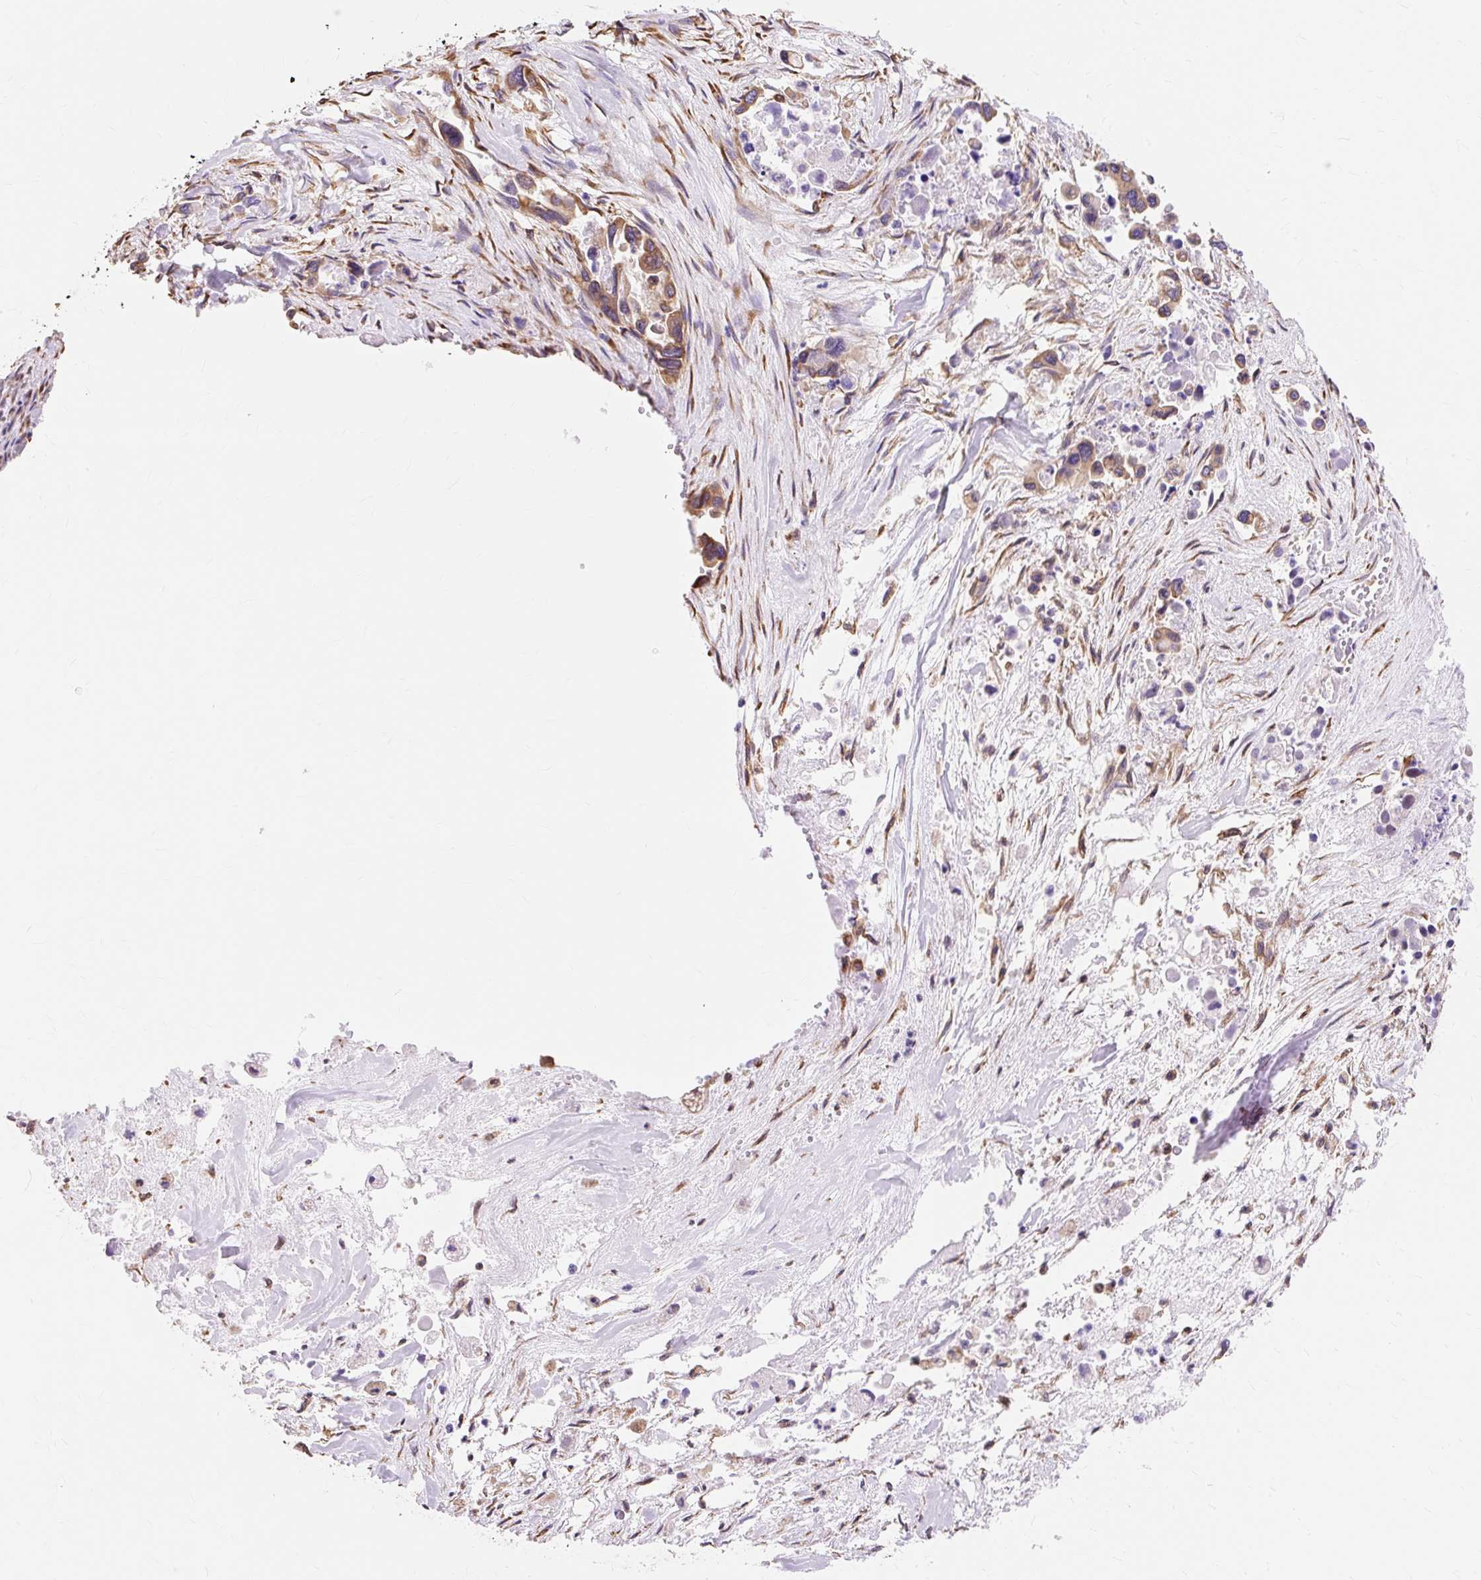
{"staining": {"intensity": "moderate", "quantity": "25%-75%", "location": "cytoplasmic/membranous"}, "tissue": "pancreatic cancer", "cell_type": "Tumor cells", "image_type": "cancer", "snomed": [{"axis": "morphology", "description": "Adenocarcinoma, NOS"}, {"axis": "topography", "description": "Pancreas"}], "caption": "Pancreatic cancer stained with immunohistochemistry demonstrates moderate cytoplasmic/membranous positivity in approximately 25%-75% of tumor cells. Nuclei are stained in blue.", "gene": "RPS17", "patient": {"sex": "male", "age": 92}}